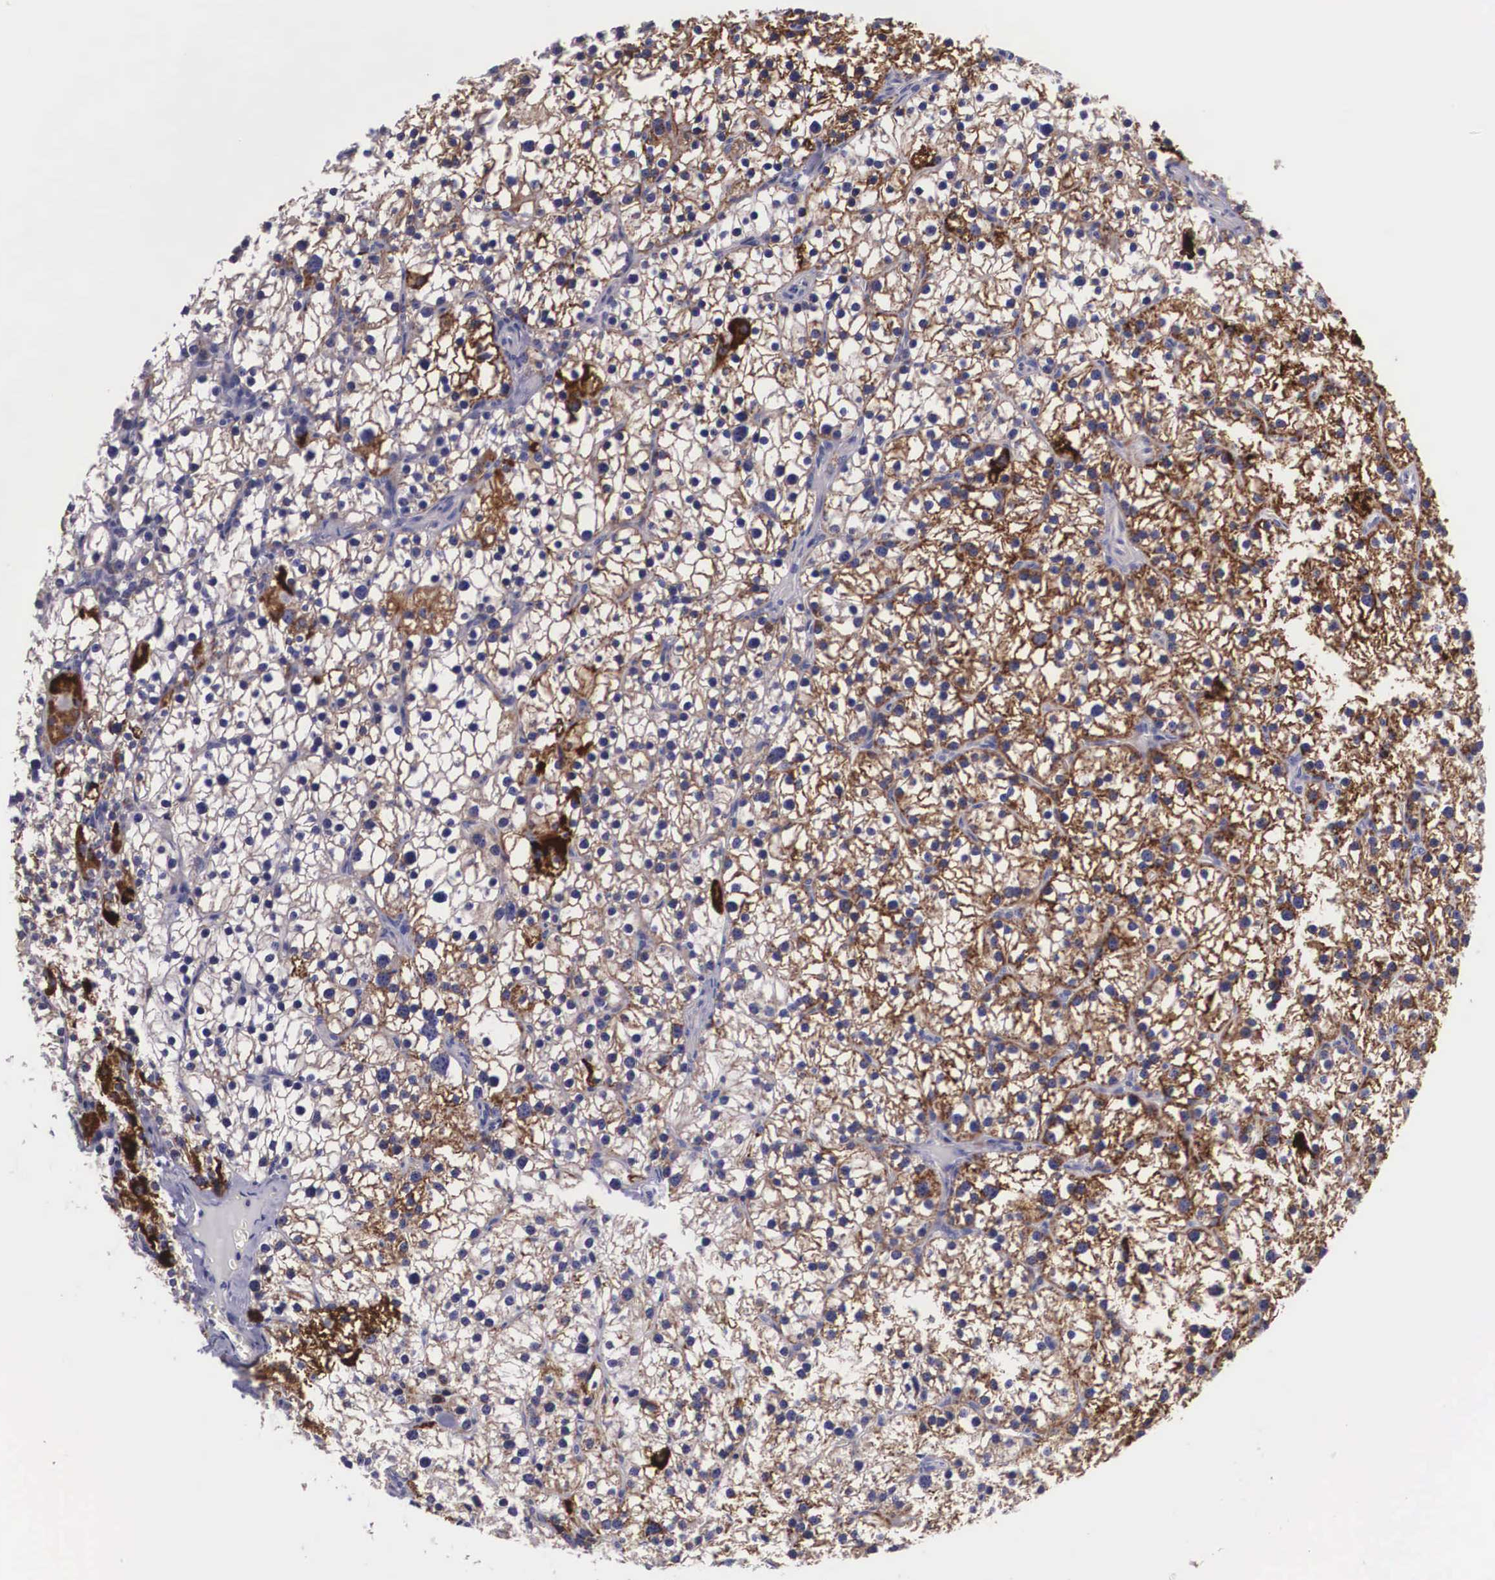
{"staining": {"intensity": "moderate", "quantity": "25%-75%", "location": "cytoplasmic/membranous"}, "tissue": "parathyroid gland", "cell_type": "Glandular cells", "image_type": "normal", "snomed": [{"axis": "morphology", "description": "Normal tissue, NOS"}, {"axis": "topography", "description": "Parathyroid gland"}], "caption": "Protein staining by immunohistochemistry reveals moderate cytoplasmic/membranous staining in approximately 25%-75% of glandular cells in unremarkable parathyroid gland.", "gene": "ARG2", "patient": {"sex": "female", "age": 54}}